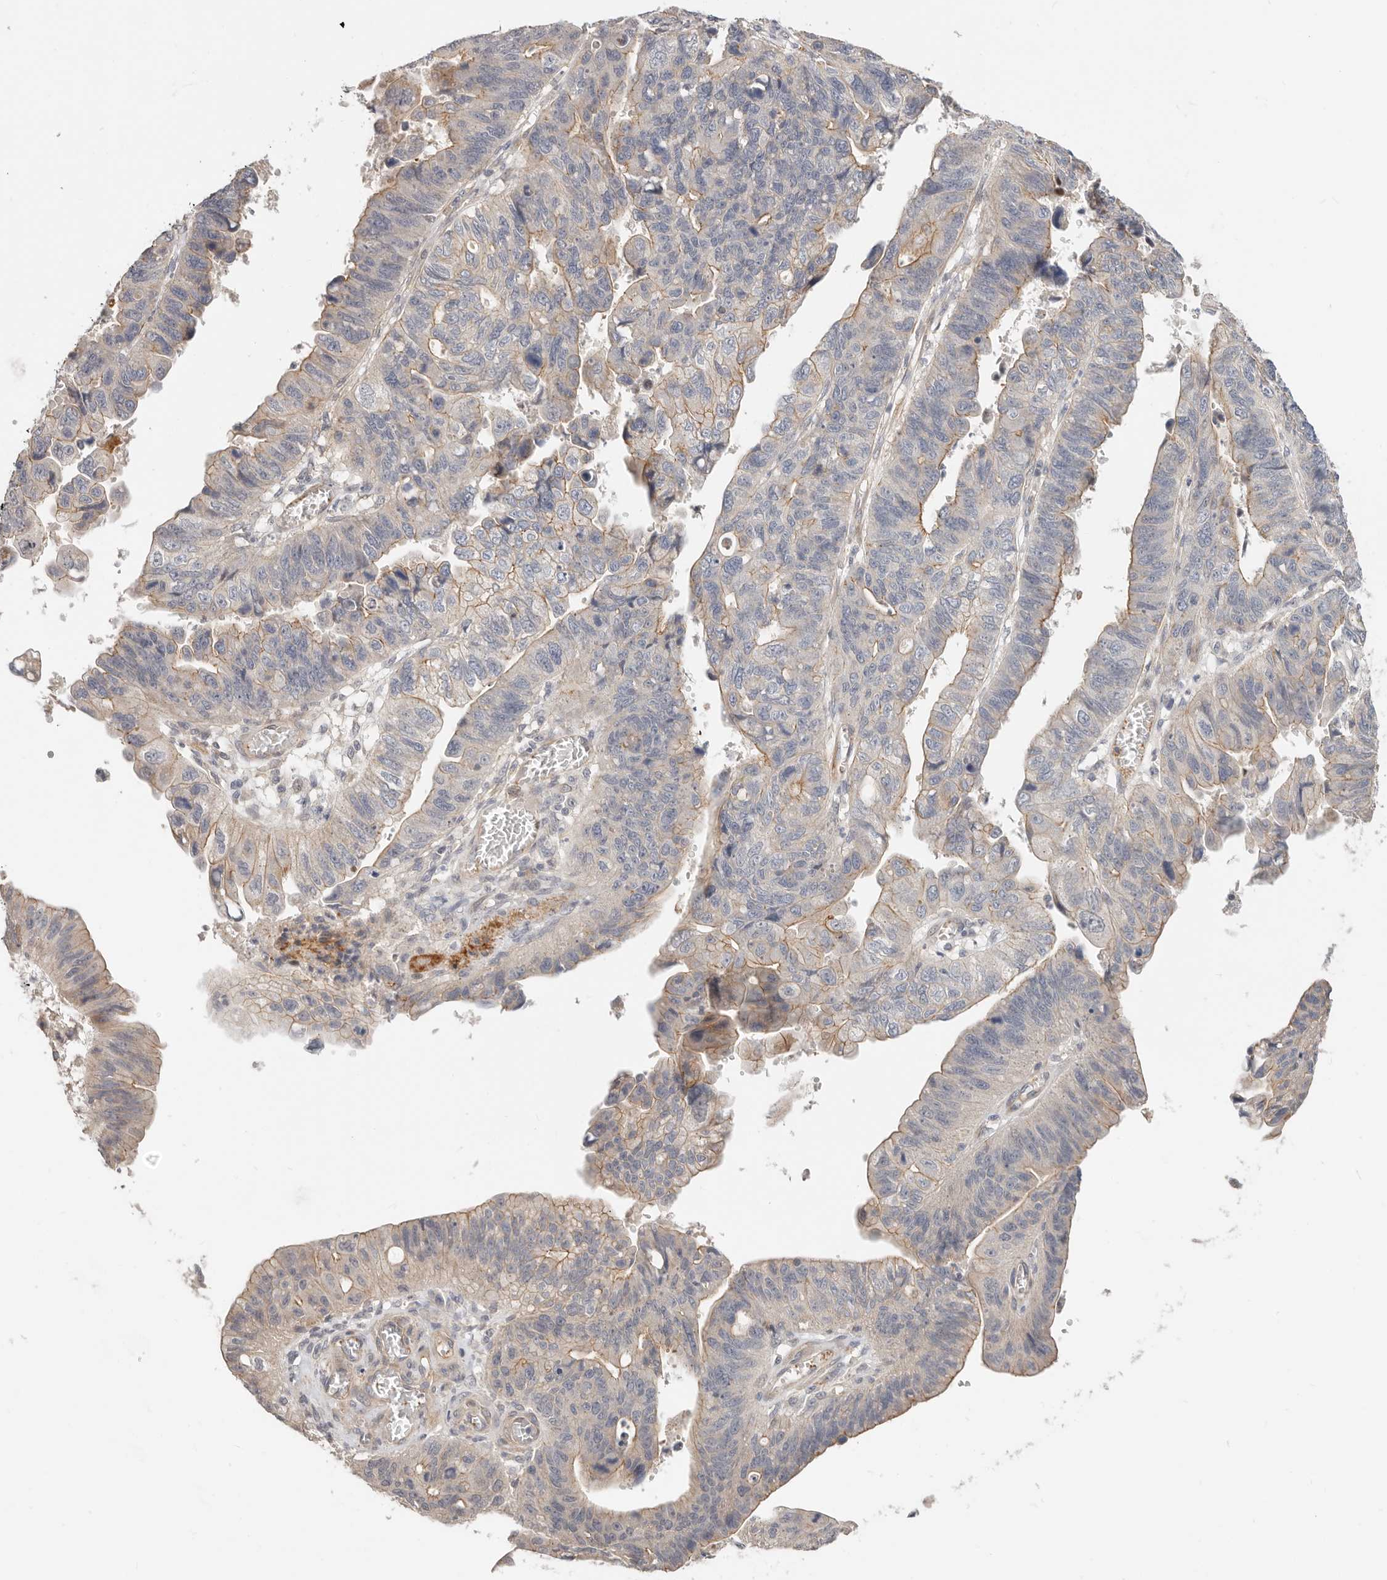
{"staining": {"intensity": "weak", "quantity": "25%-75%", "location": "cytoplasmic/membranous"}, "tissue": "stomach cancer", "cell_type": "Tumor cells", "image_type": "cancer", "snomed": [{"axis": "morphology", "description": "Adenocarcinoma, NOS"}, {"axis": "topography", "description": "Stomach"}], "caption": "Immunohistochemistry (DAB (3,3'-diaminobenzidine)) staining of human stomach adenocarcinoma demonstrates weak cytoplasmic/membranous protein expression in approximately 25%-75% of tumor cells. The staining was performed using DAB (3,3'-diaminobenzidine), with brown indicating positive protein expression. Nuclei are stained blue with hematoxylin.", "gene": "ZRANB1", "patient": {"sex": "male", "age": 59}}